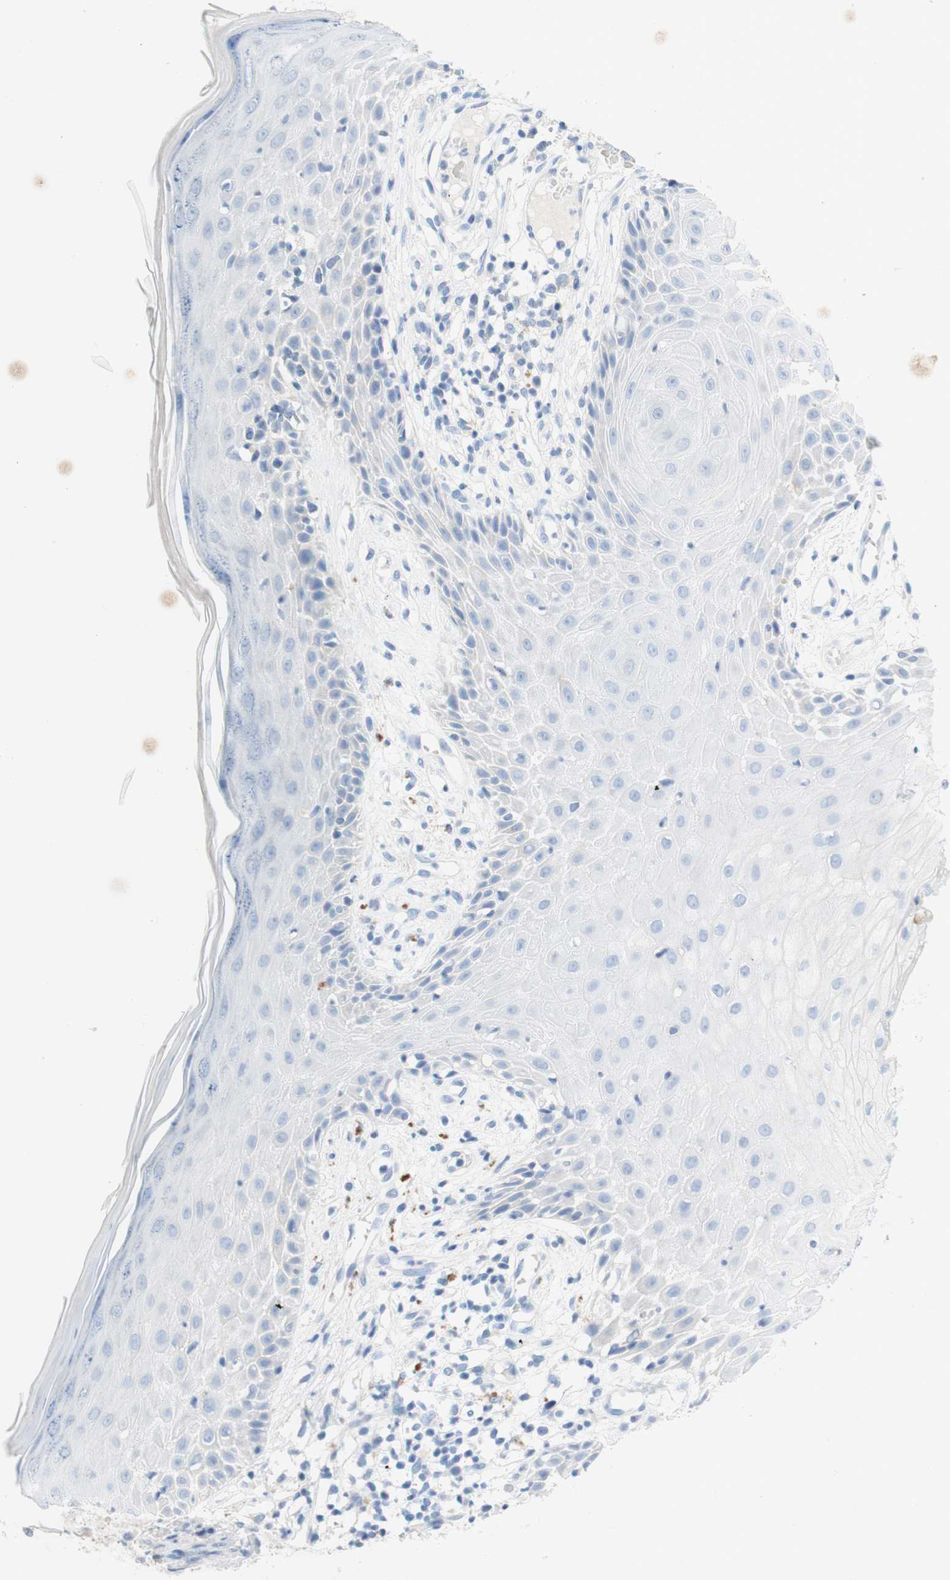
{"staining": {"intensity": "negative", "quantity": "none", "location": "none"}, "tissue": "skin cancer", "cell_type": "Tumor cells", "image_type": "cancer", "snomed": [{"axis": "morphology", "description": "Basal cell carcinoma"}, {"axis": "topography", "description": "Skin"}], "caption": "Skin cancer (basal cell carcinoma) stained for a protein using immunohistochemistry reveals no positivity tumor cells.", "gene": "POLR2J3", "patient": {"sex": "female", "age": 84}}